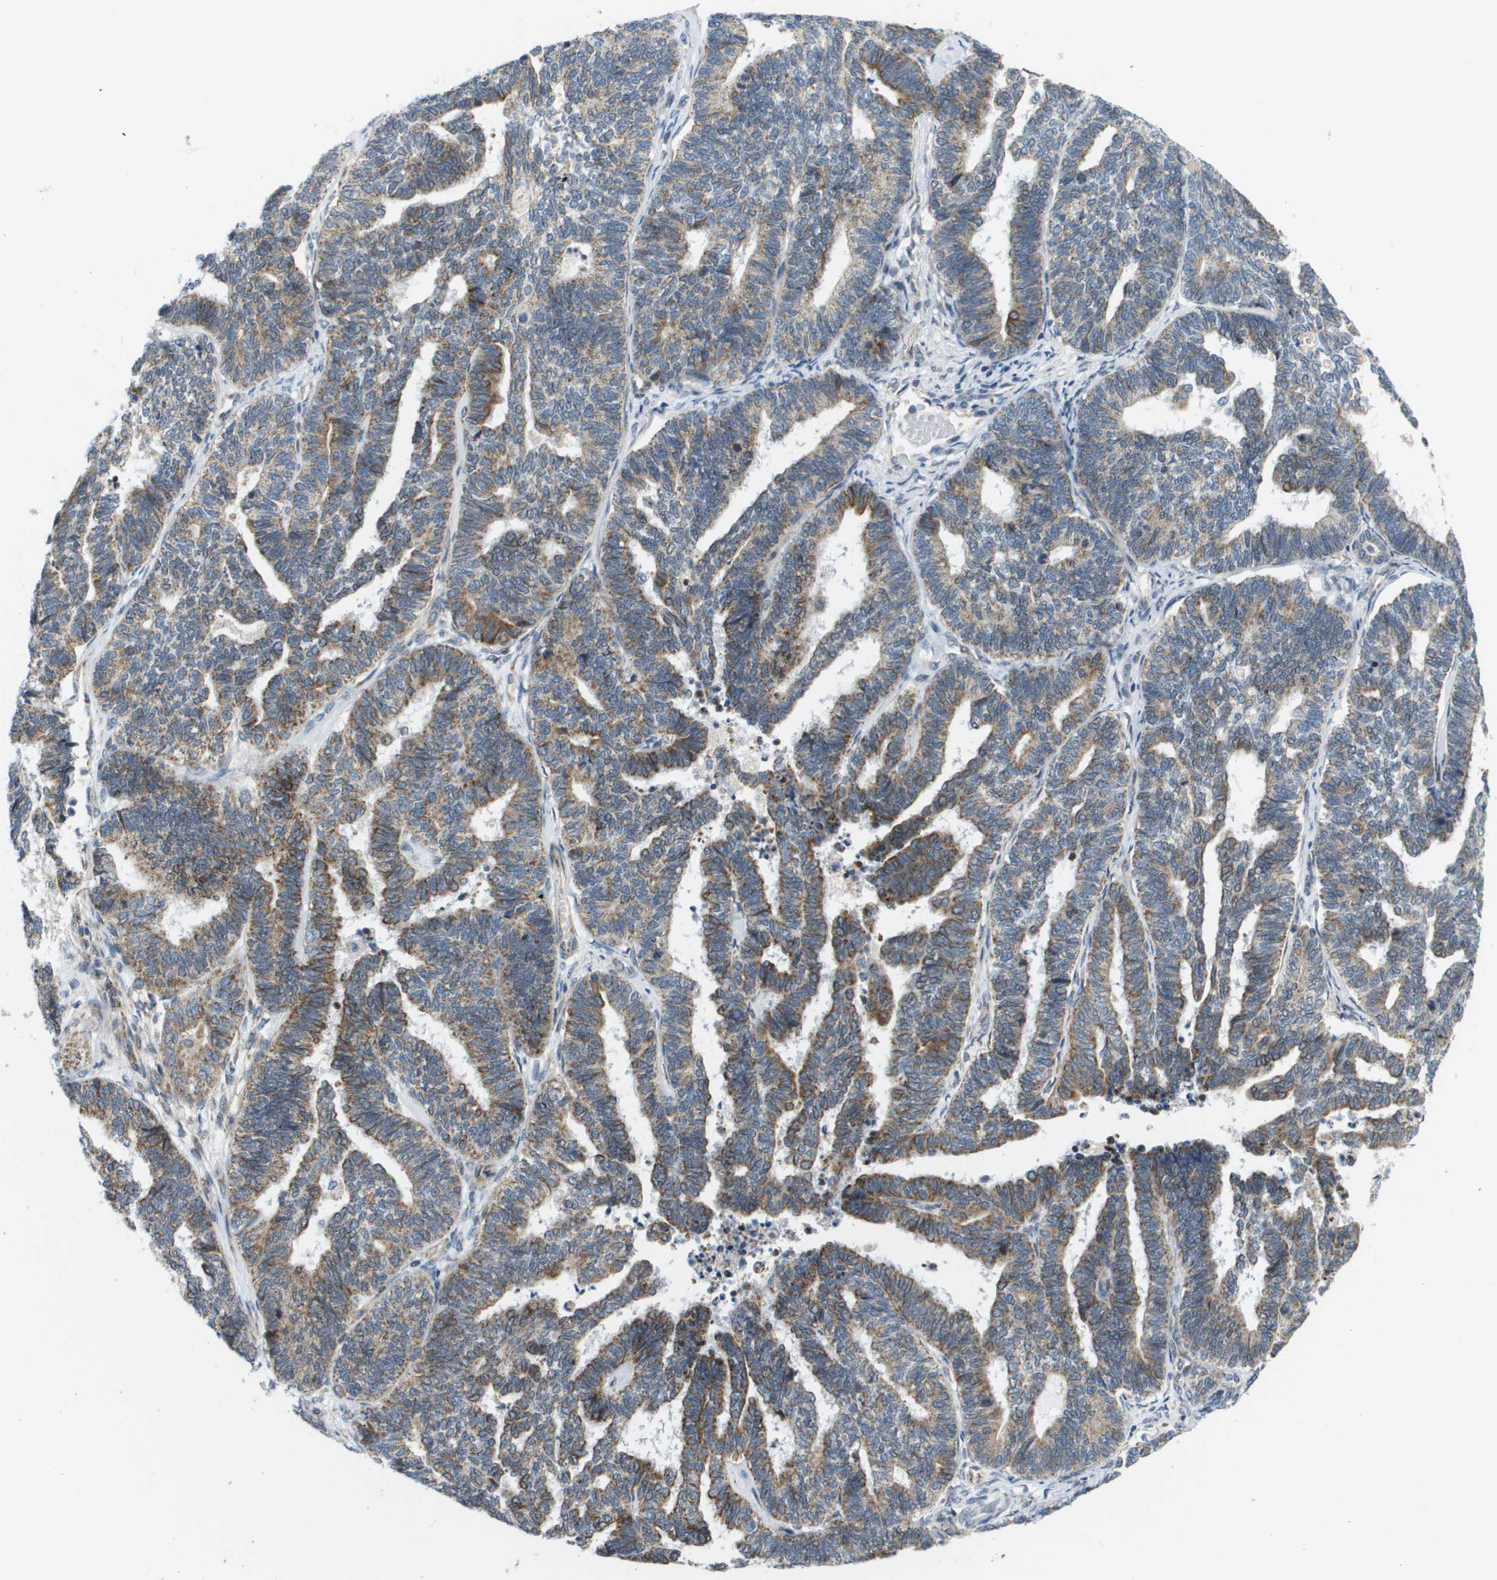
{"staining": {"intensity": "weak", "quantity": ">75%", "location": "cytoplasmic/membranous"}, "tissue": "endometrial cancer", "cell_type": "Tumor cells", "image_type": "cancer", "snomed": [{"axis": "morphology", "description": "Adenocarcinoma, NOS"}, {"axis": "topography", "description": "Endometrium"}], "caption": "Tumor cells reveal low levels of weak cytoplasmic/membranous expression in about >75% of cells in adenocarcinoma (endometrial).", "gene": "KRT23", "patient": {"sex": "female", "age": 70}}